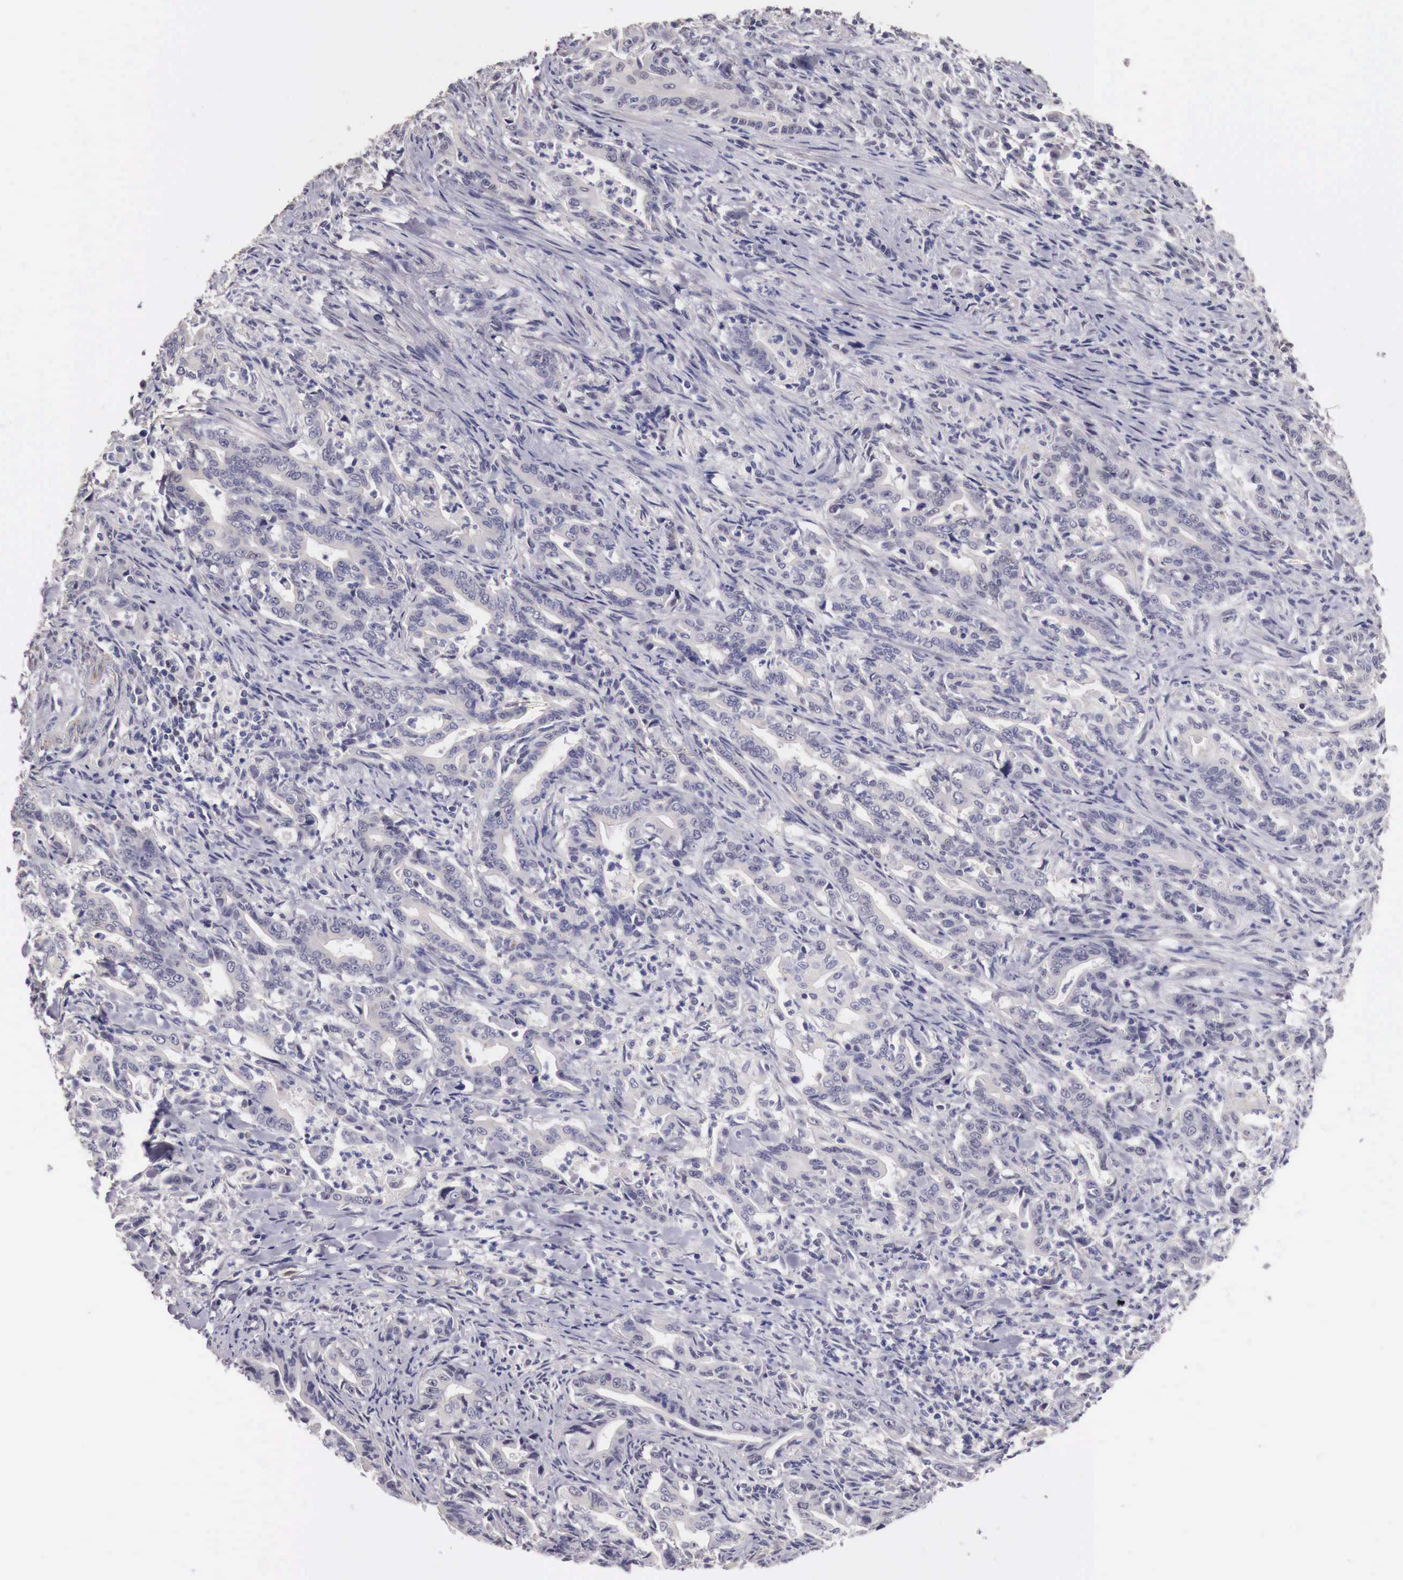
{"staining": {"intensity": "negative", "quantity": "none", "location": "none"}, "tissue": "stomach cancer", "cell_type": "Tumor cells", "image_type": "cancer", "snomed": [{"axis": "morphology", "description": "Adenocarcinoma, NOS"}, {"axis": "topography", "description": "Stomach"}], "caption": "A histopathology image of stomach cancer (adenocarcinoma) stained for a protein displays no brown staining in tumor cells.", "gene": "ENOX2", "patient": {"sex": "female", "age": 76}}